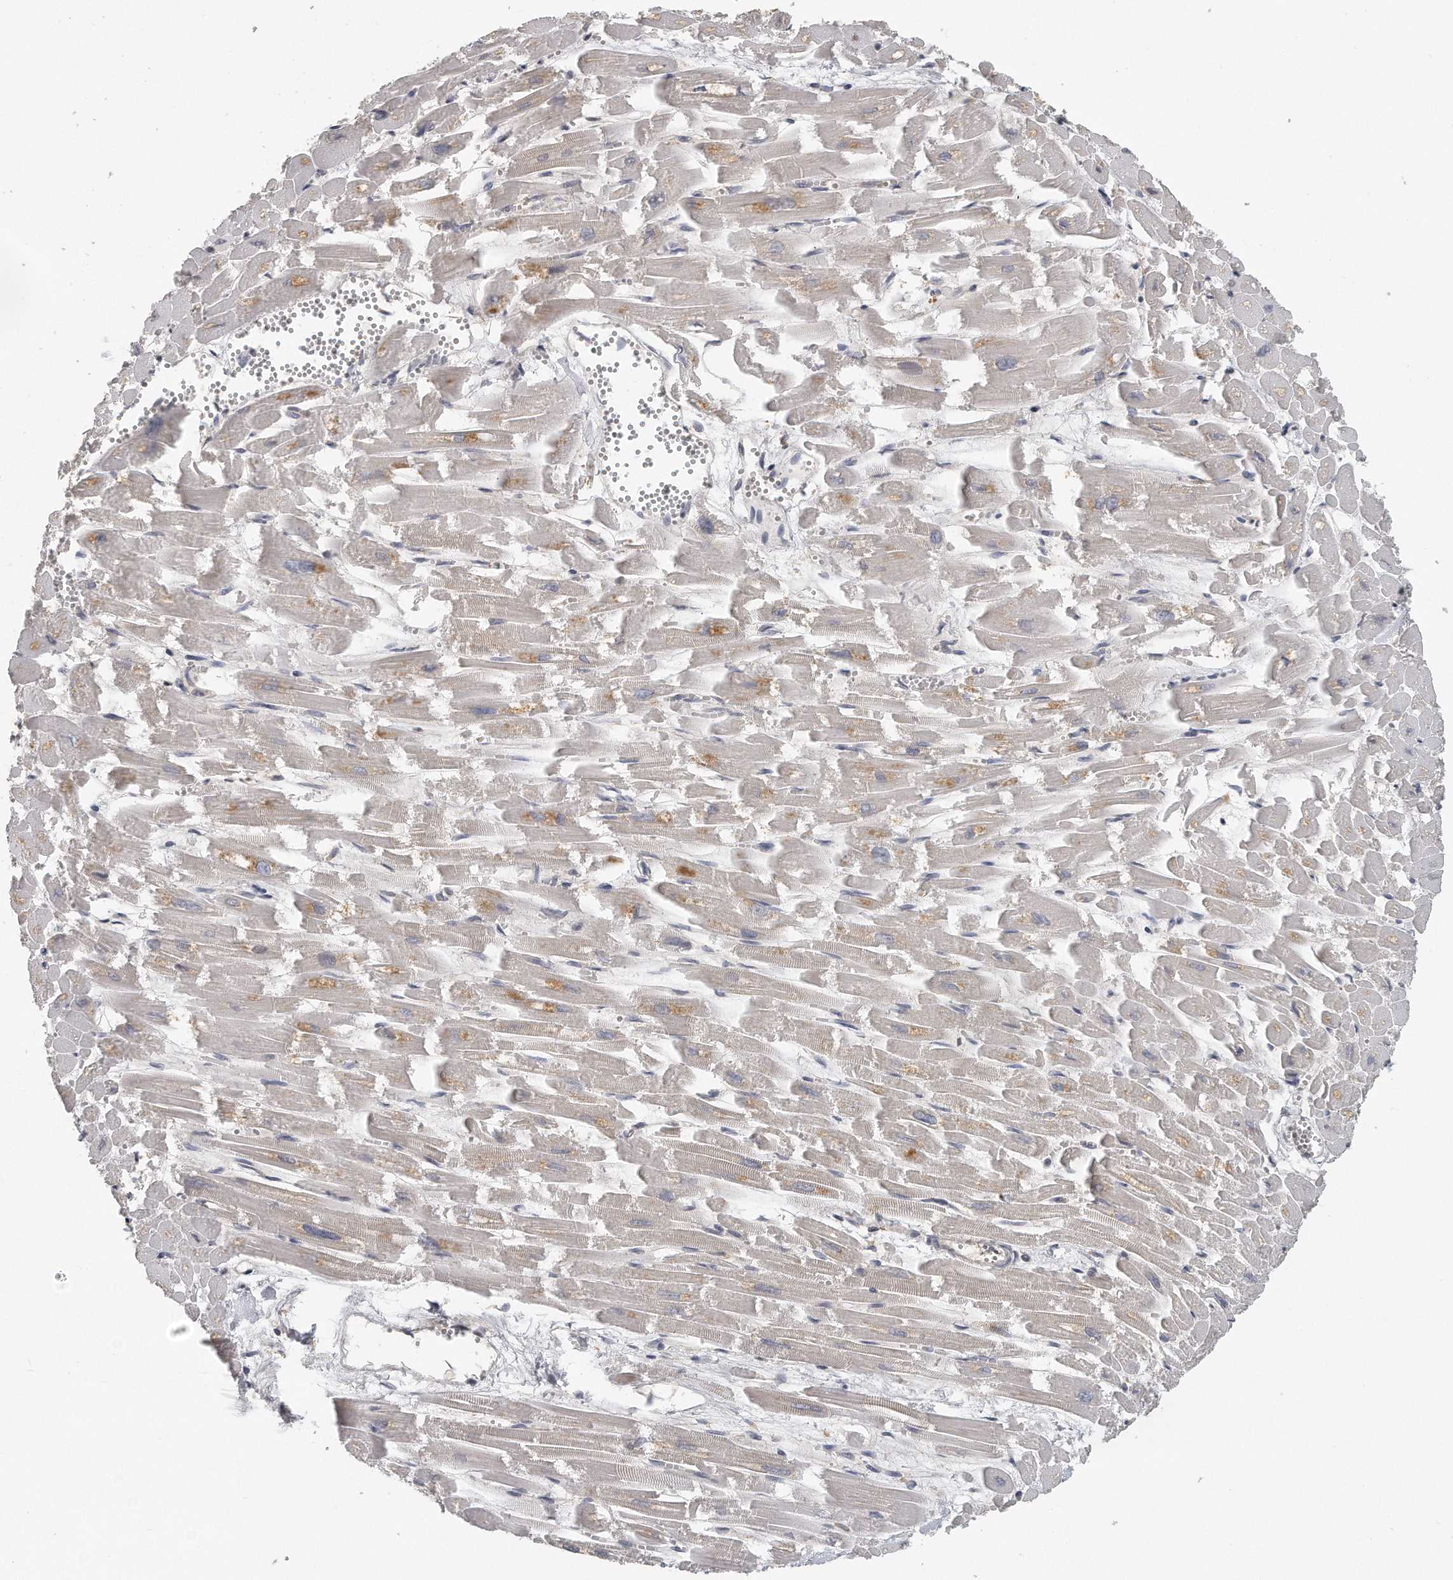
{"staining": {"intensity": "moderate", "quantity": "<25%", "location": "cytoplasmic/membranous"}, "tissue": "heart muscle", "cell_type": "Cardiomyocytes", "image_type": "normal", "snomed": [{"axis": "morphology", "description": "Normal tissue, NOS"}, {"axis": "topography", "description": "Heart"}], "caption": "This micrograph exhibits benign heart muscle stained with IHC to label a protein in brown. The cytoplasmic/membranous of cardiomyocytes show moderate positivity for the protein. Nuclei are counter-stained blue.", "gene": "EIF3I", "patient": {"sex": "male", "age": 54}}